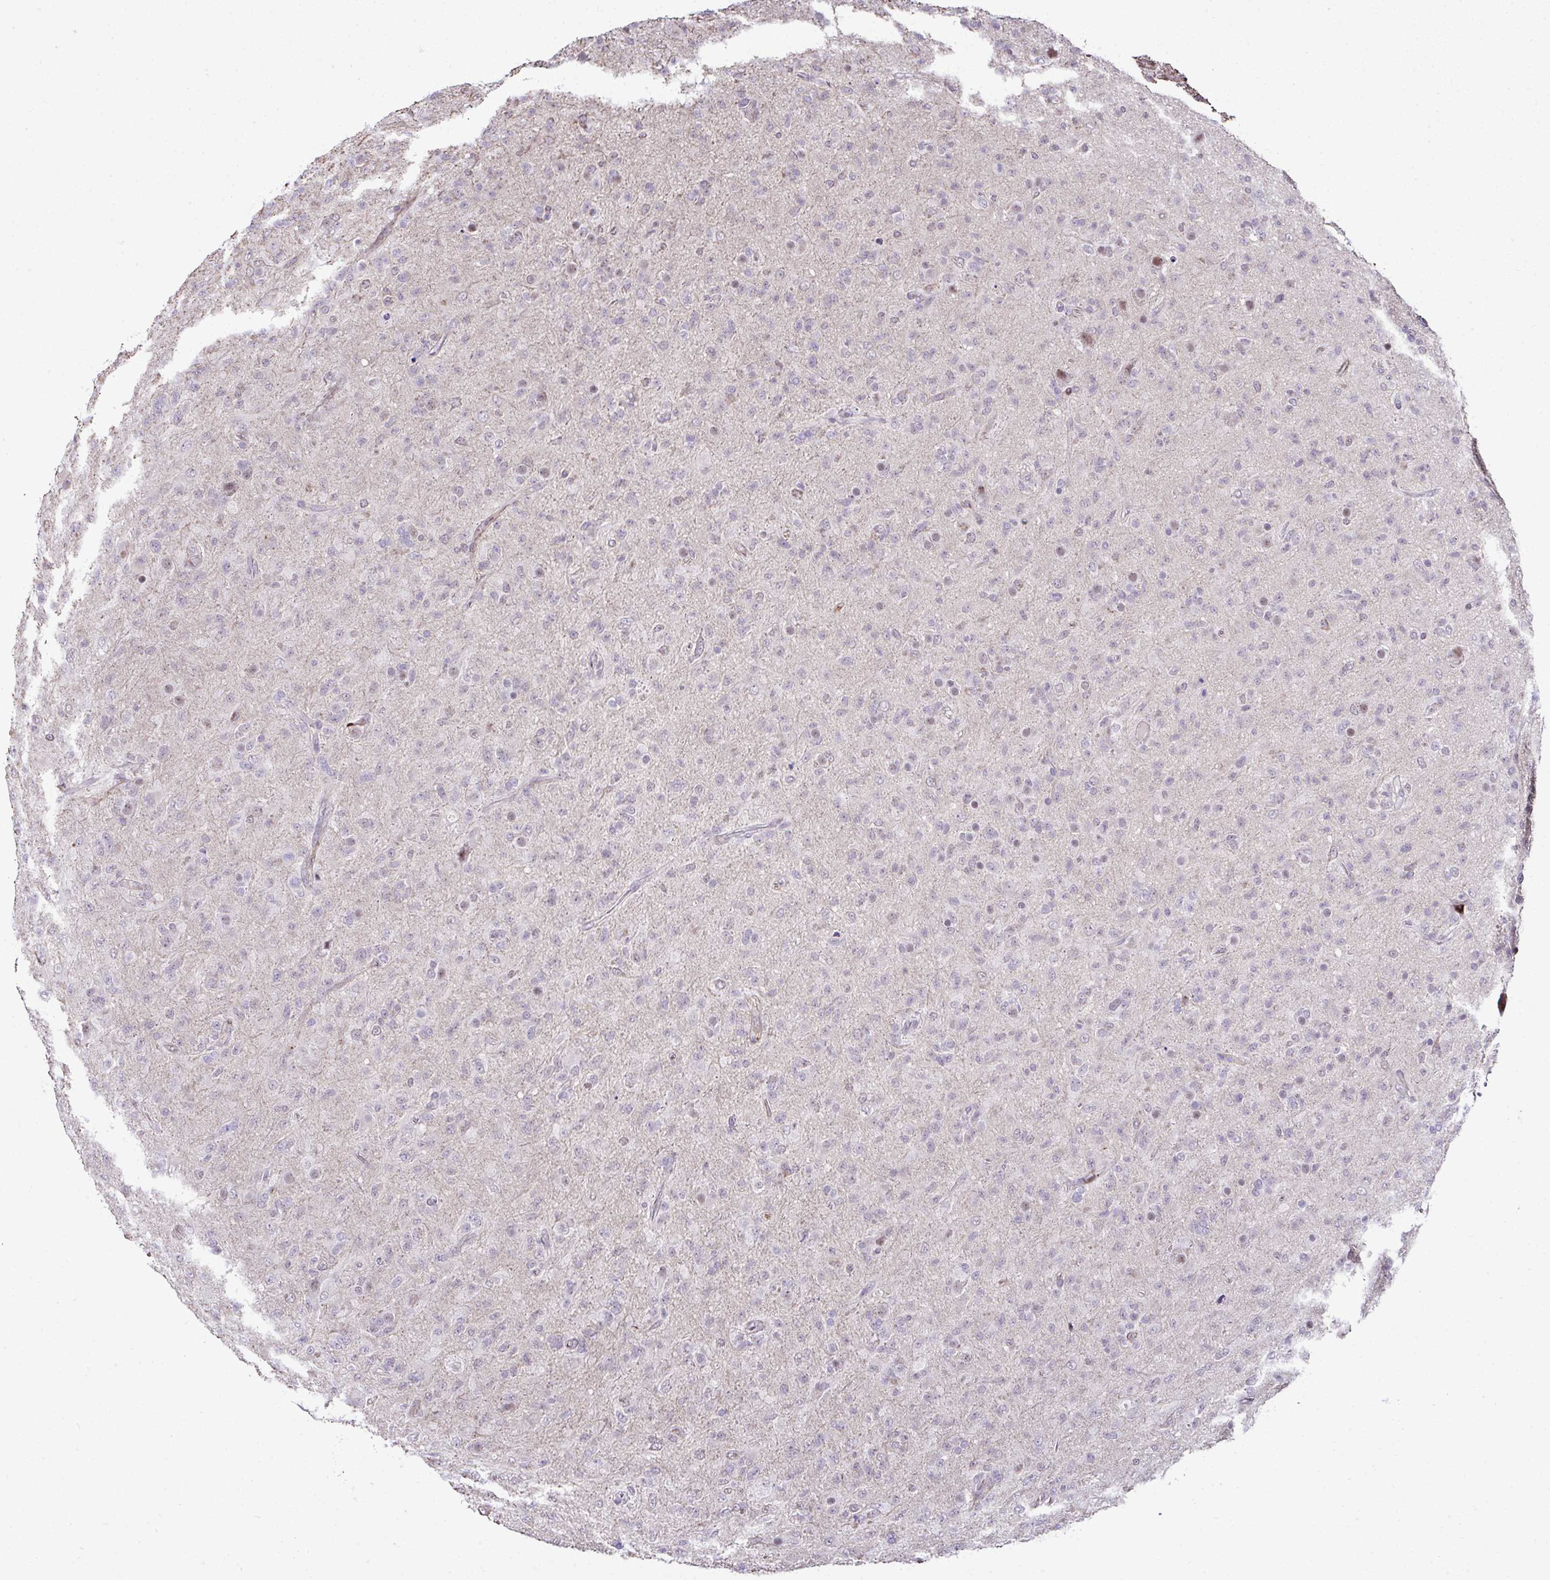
{"staining": {"intensity": "weak", "quantity": "<25%", "location": "nuclear"}, "tissue": "glioma", "cell_type": "Tumor cells", "image_type": "cancer", "snomed": [{"axis": "morphology", "description": "Glioma, malignant, Low grade"}, {"axis": "topography", "description": "Brain"}], "caption": "Immunohistochemistry (IHC) histopathology image of human glioma stained for a protein (brown), which demonstrates no expression in tumor cells.", "gene": "FBXO34", "patient": {"sex": "male", "age": 65}}